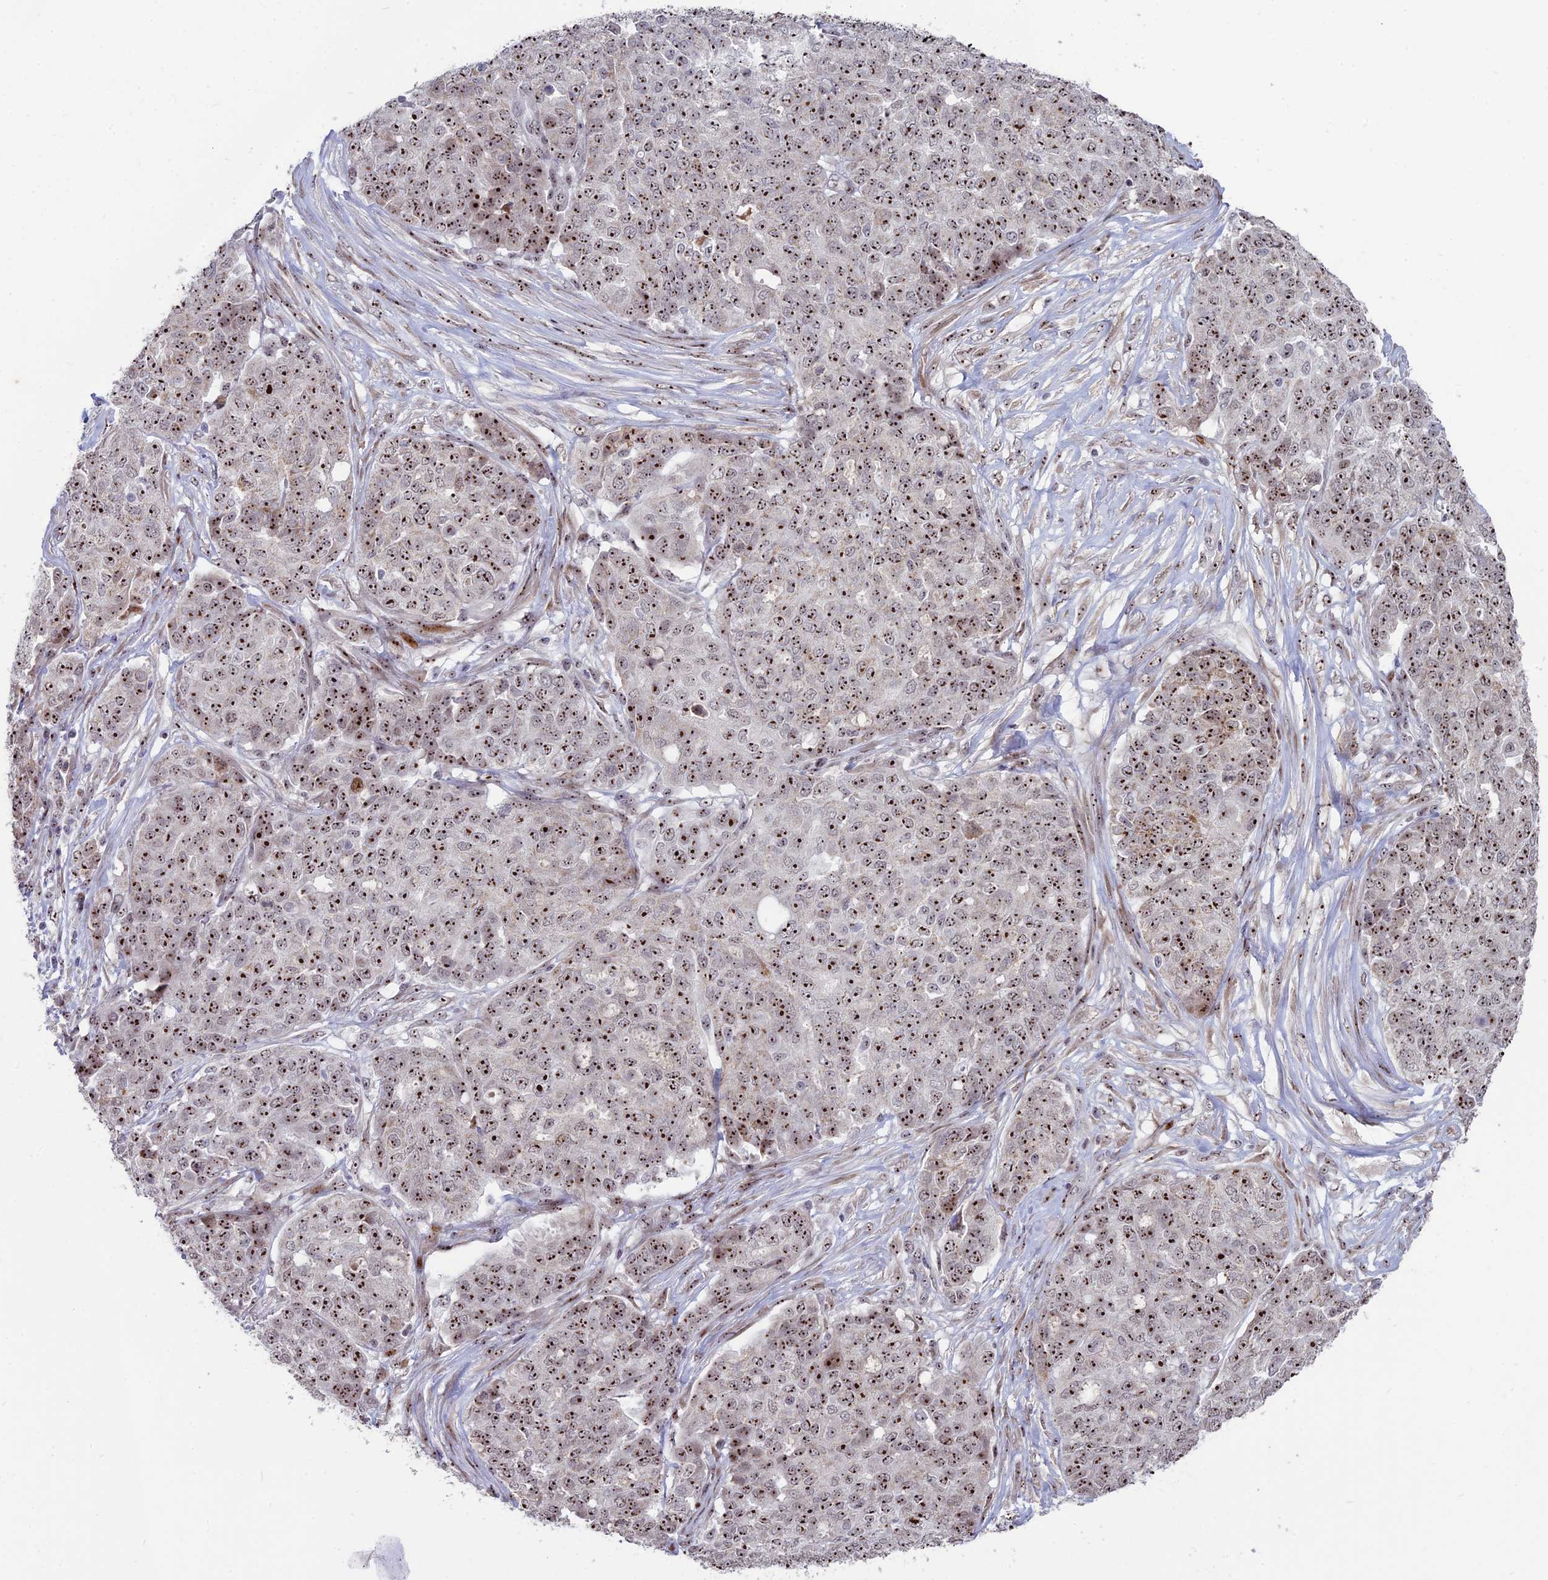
{"staining": {"intensity": "strong", "quantity": ">75%", "location": "nuclear"}, "tissue": "ovarian cancer", "cell_type": "Tumor cells", "image_type": "cancer", "snomed": [{"axis": "morphology", "description": "Cystadenocarcinoma, serous, NOS"}, {"axis": "topography", "description": "Soft tissue"}, {"axis": "topography", "description": "Ovary"}], "caption": "This histopathology image exhibits immunohistochemistry (IHC) staining of serous cystadenocarcinoma (ovarian), with high strong nuclear positivity in about >75% of tumor cells.", "gene": "FAM131A", "patient": {"sex": "female", "age": 57}}